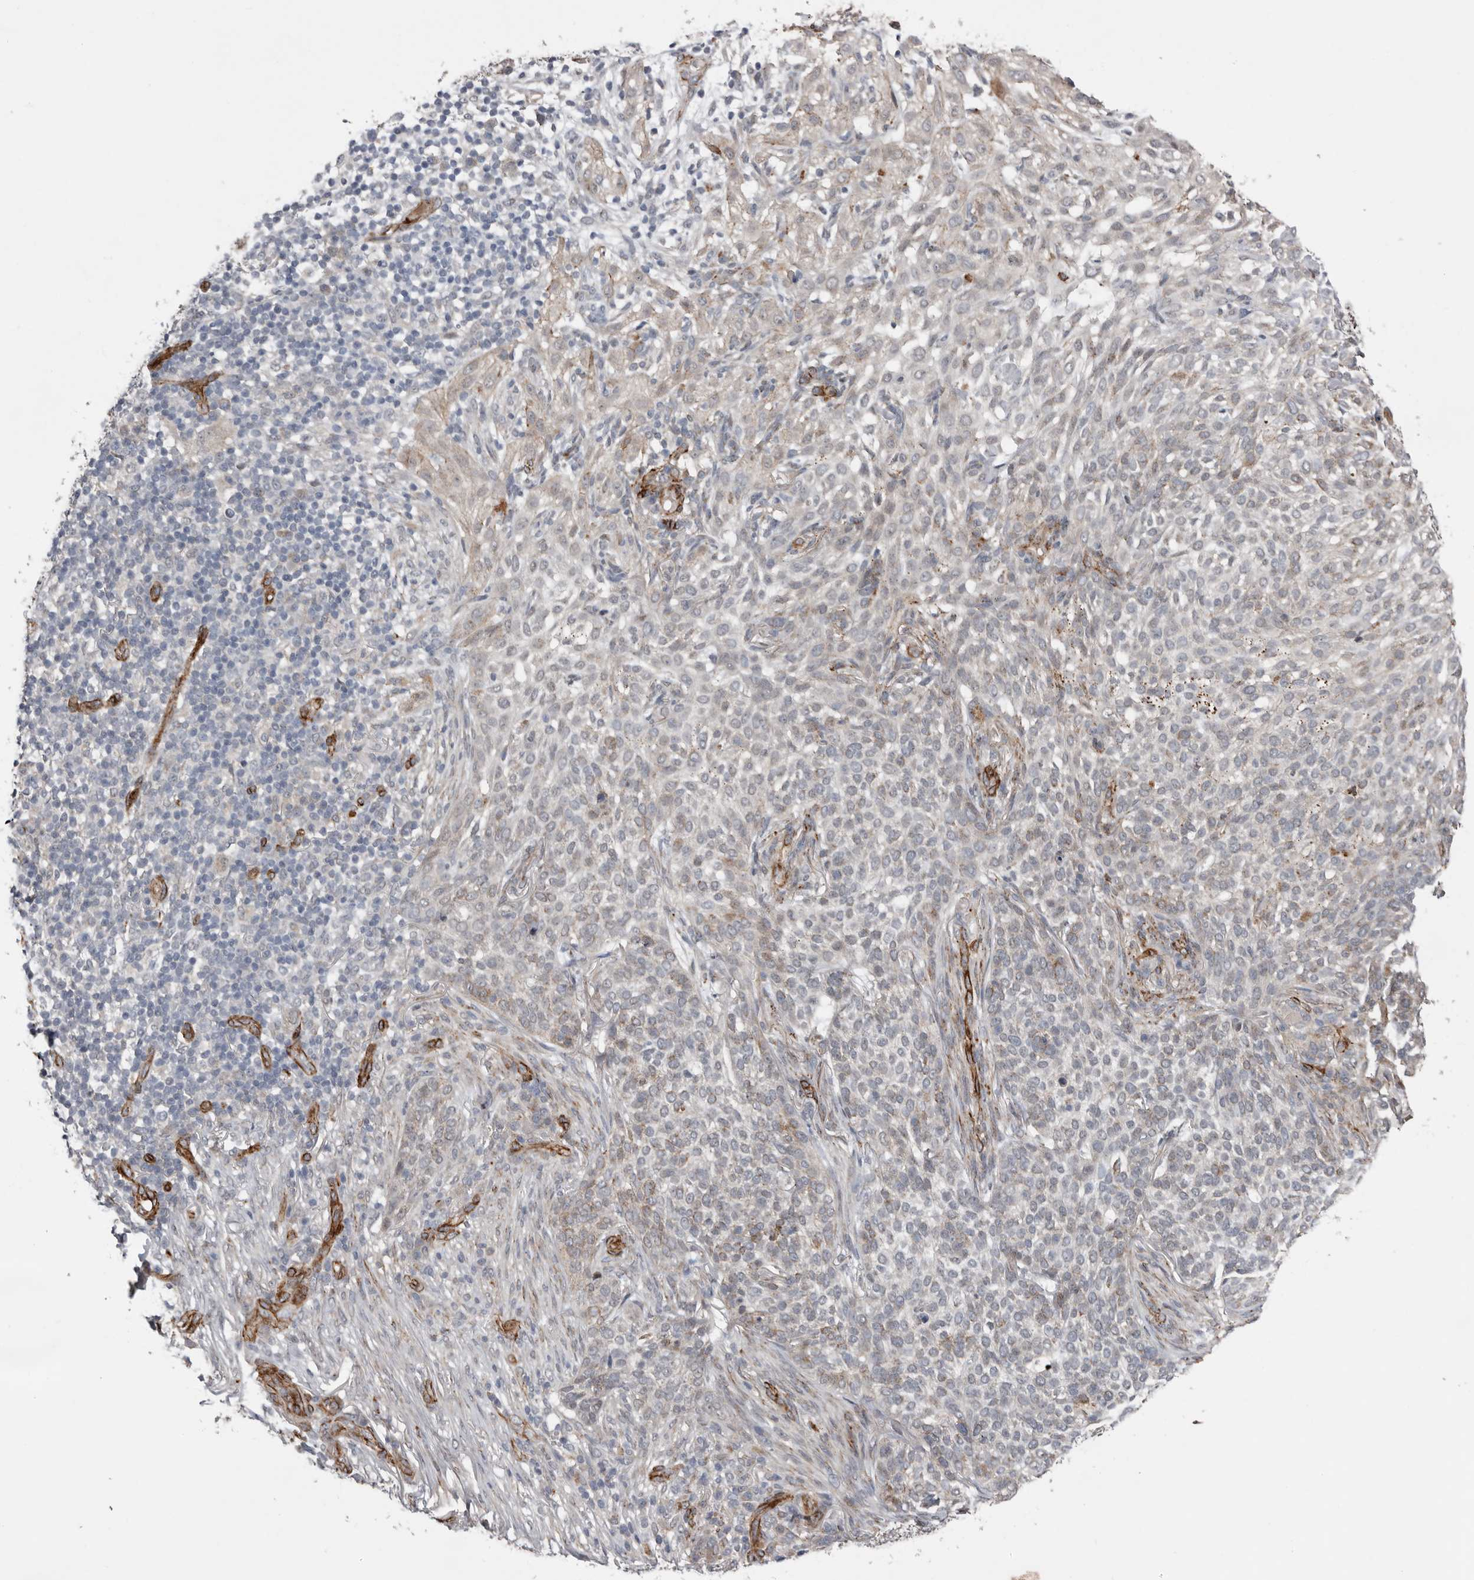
{"staining": {"intensity": "weak", "quantity": "25%-75%", "location": "cytoplasmic/membranous"}, "tissue": "skin cancer", "cell_type": "Tumor cells", "image_type": "cancer", "snomed": [{"axis": "morphology", "description": "Basal cell carcinoma"}, {"axis": "topography", "description": "Skin"}], "caption": "The image displays staining of skin cancer, revealing weak cytoplasmic/membranous protein staining (brown color) within tumor cells. Nuclei are stained in blue.", "gene": "RANBP17", "patient": {"sex": "female", "age": 64}}